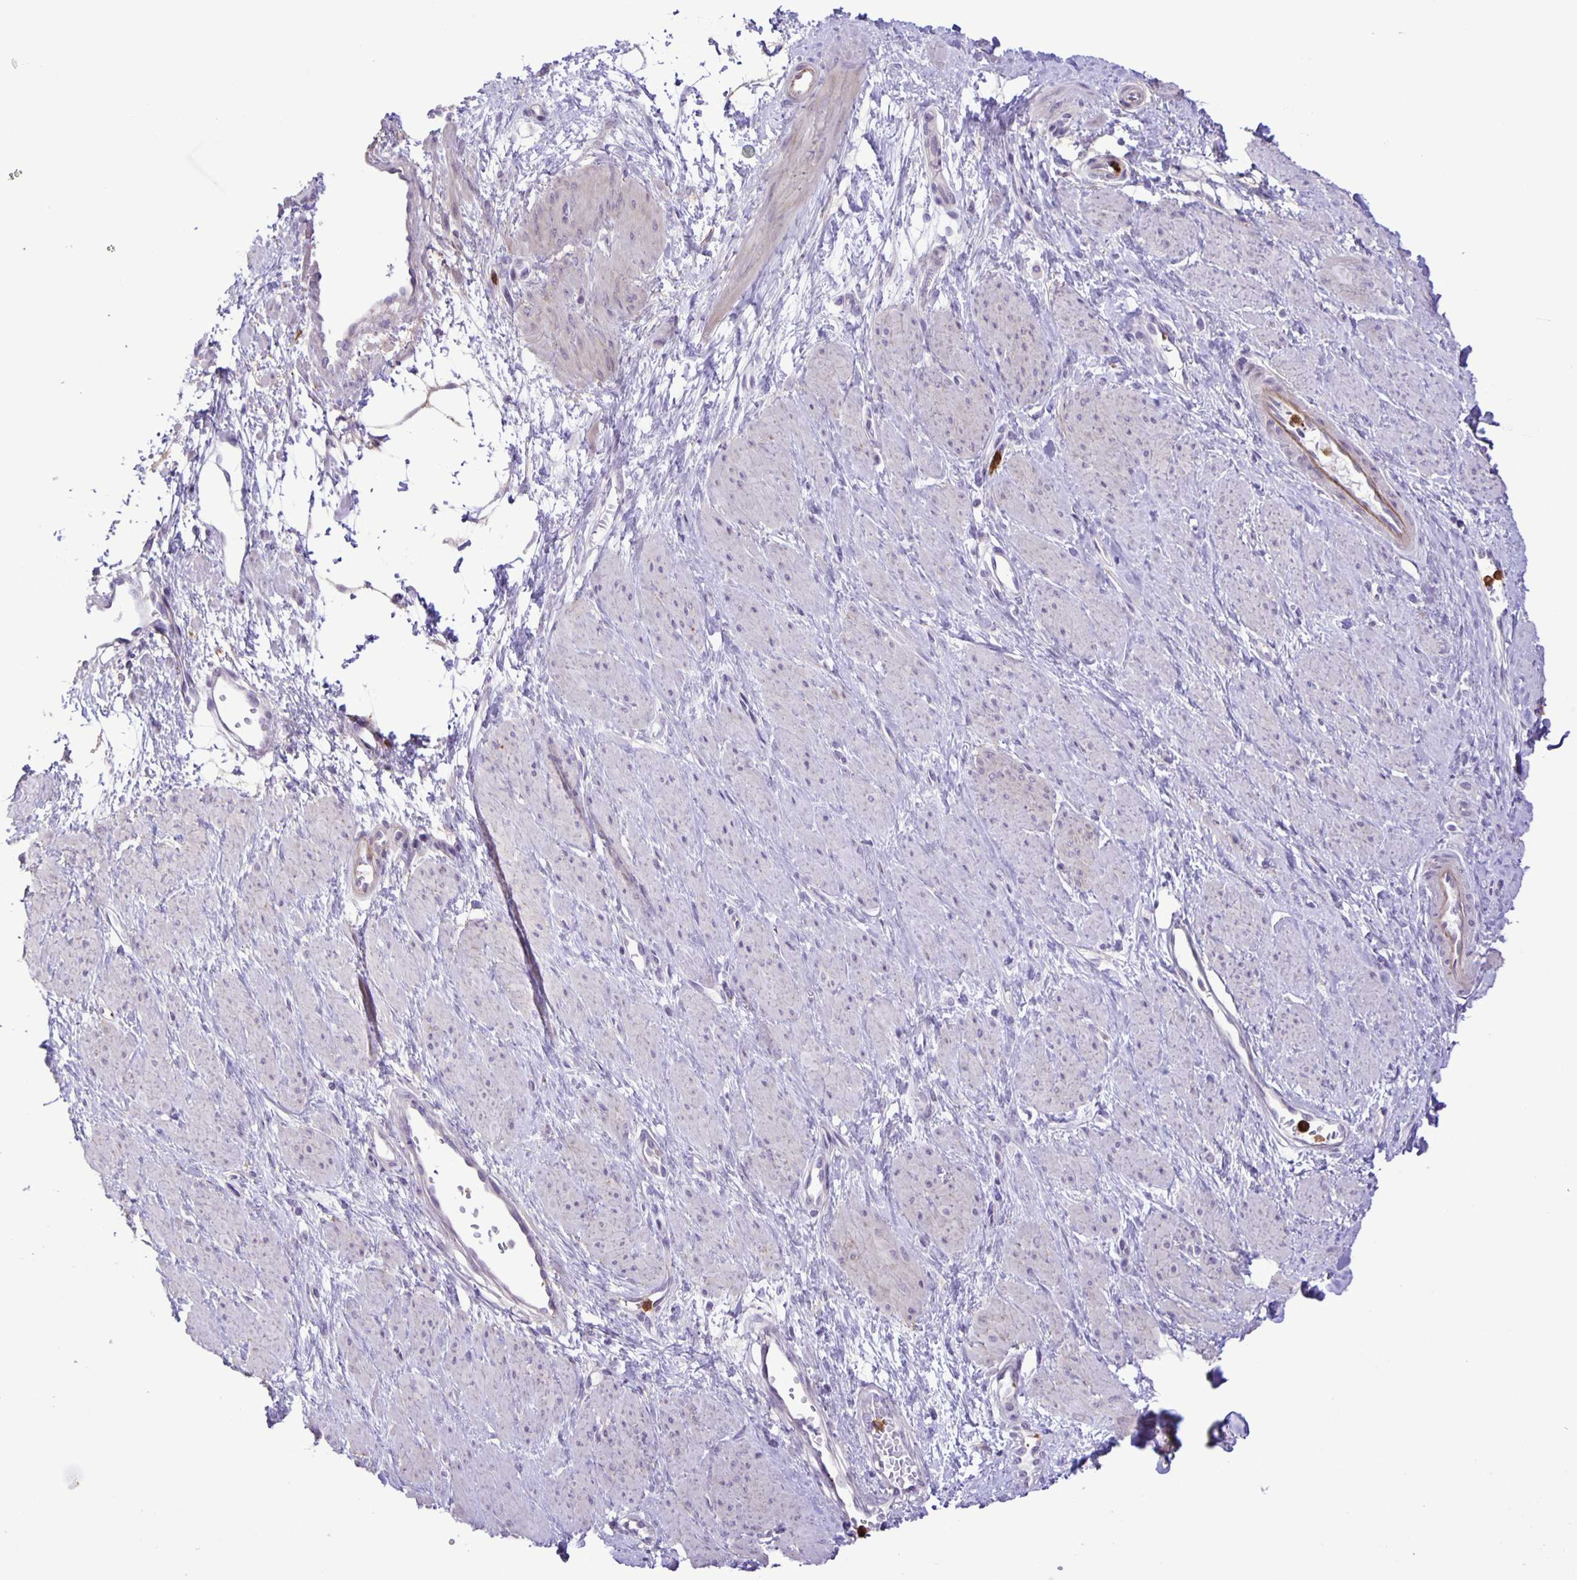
{"staining": {"intensity": "negative", "quantity": "none", "location": "none"}, "tissue": "smooth muscle", "cell_type": "Smooth muscle cells", "image_type": "normal", "snomed": [{"axis": "morphology", "description": "Normal tissue, NOS"}, {"axis": "topography", "description": "Smooth muscle"}, {"axis": "topography", "description": "Uterus"}], "caption": "This is a image of immunohistochemistry staining of benign smooth muscle, which shows no staining in smooth muscle cells. Brightfield microscopy of immunohistochemistry (IHC) stained with DAB (brown) and hematoxylin (blue), captured at high magnification.", "gene": "ADCK1", "patient": {"sex": "female", "age": 39}}